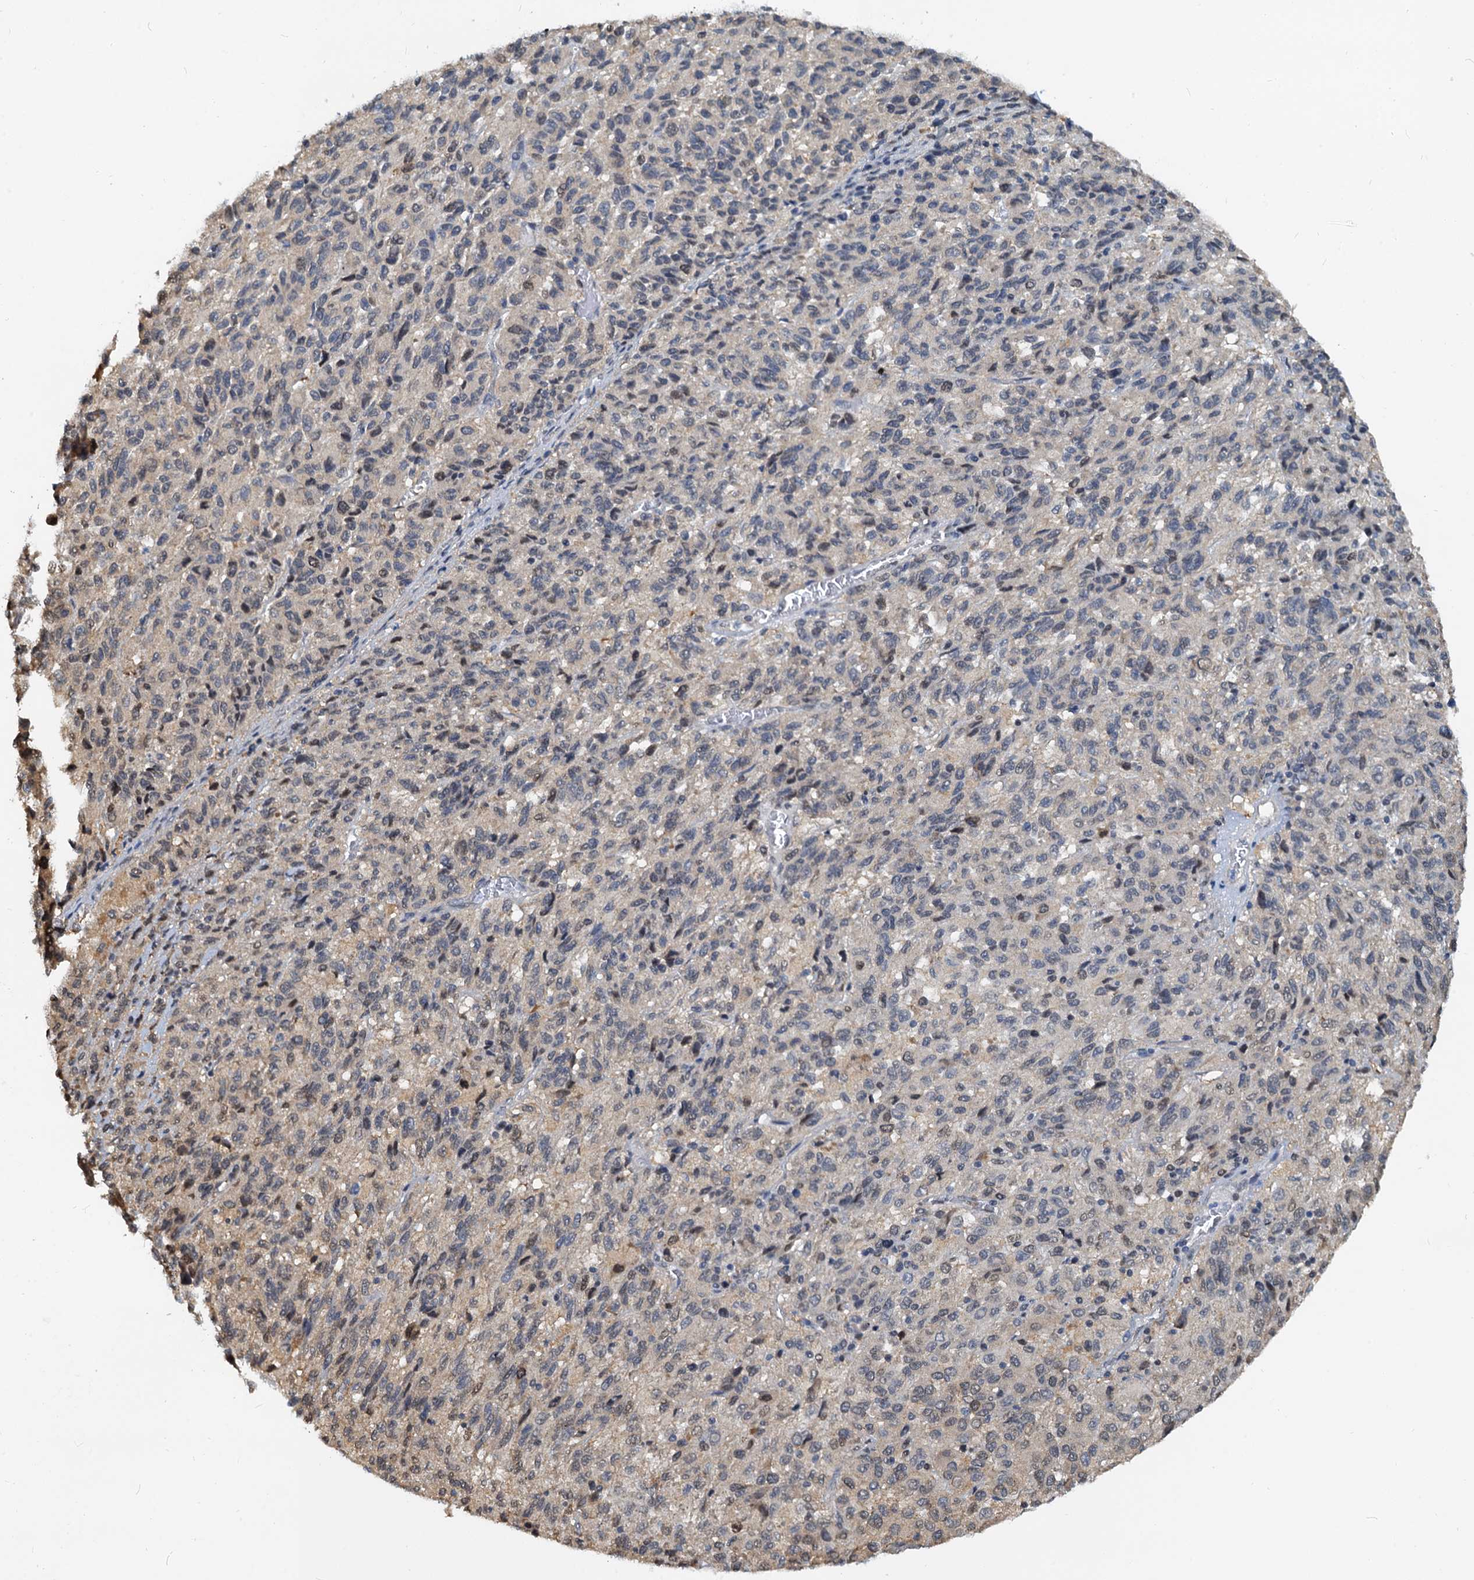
{"staining": {"intensity": "weak", "quantity": "<25%", "location": "nuclear"}, "tissue": "melanoma", "cell_type": "Tumor cells", "image_type": "cancer", "snomed": [{"axis": "morphology", "description": "Malignant melanoma, Metastatic site"}, {"axis": "topography", "description": "Lung"}], "caption": "IHC histopathology image of neoplastic tissue: human malignant melanoma (metastatic site) stained with DAB shows no significant protein staining in tumor cells.", "gene": "PTGES3", "patient": {"sex": "male", "age": 64}}